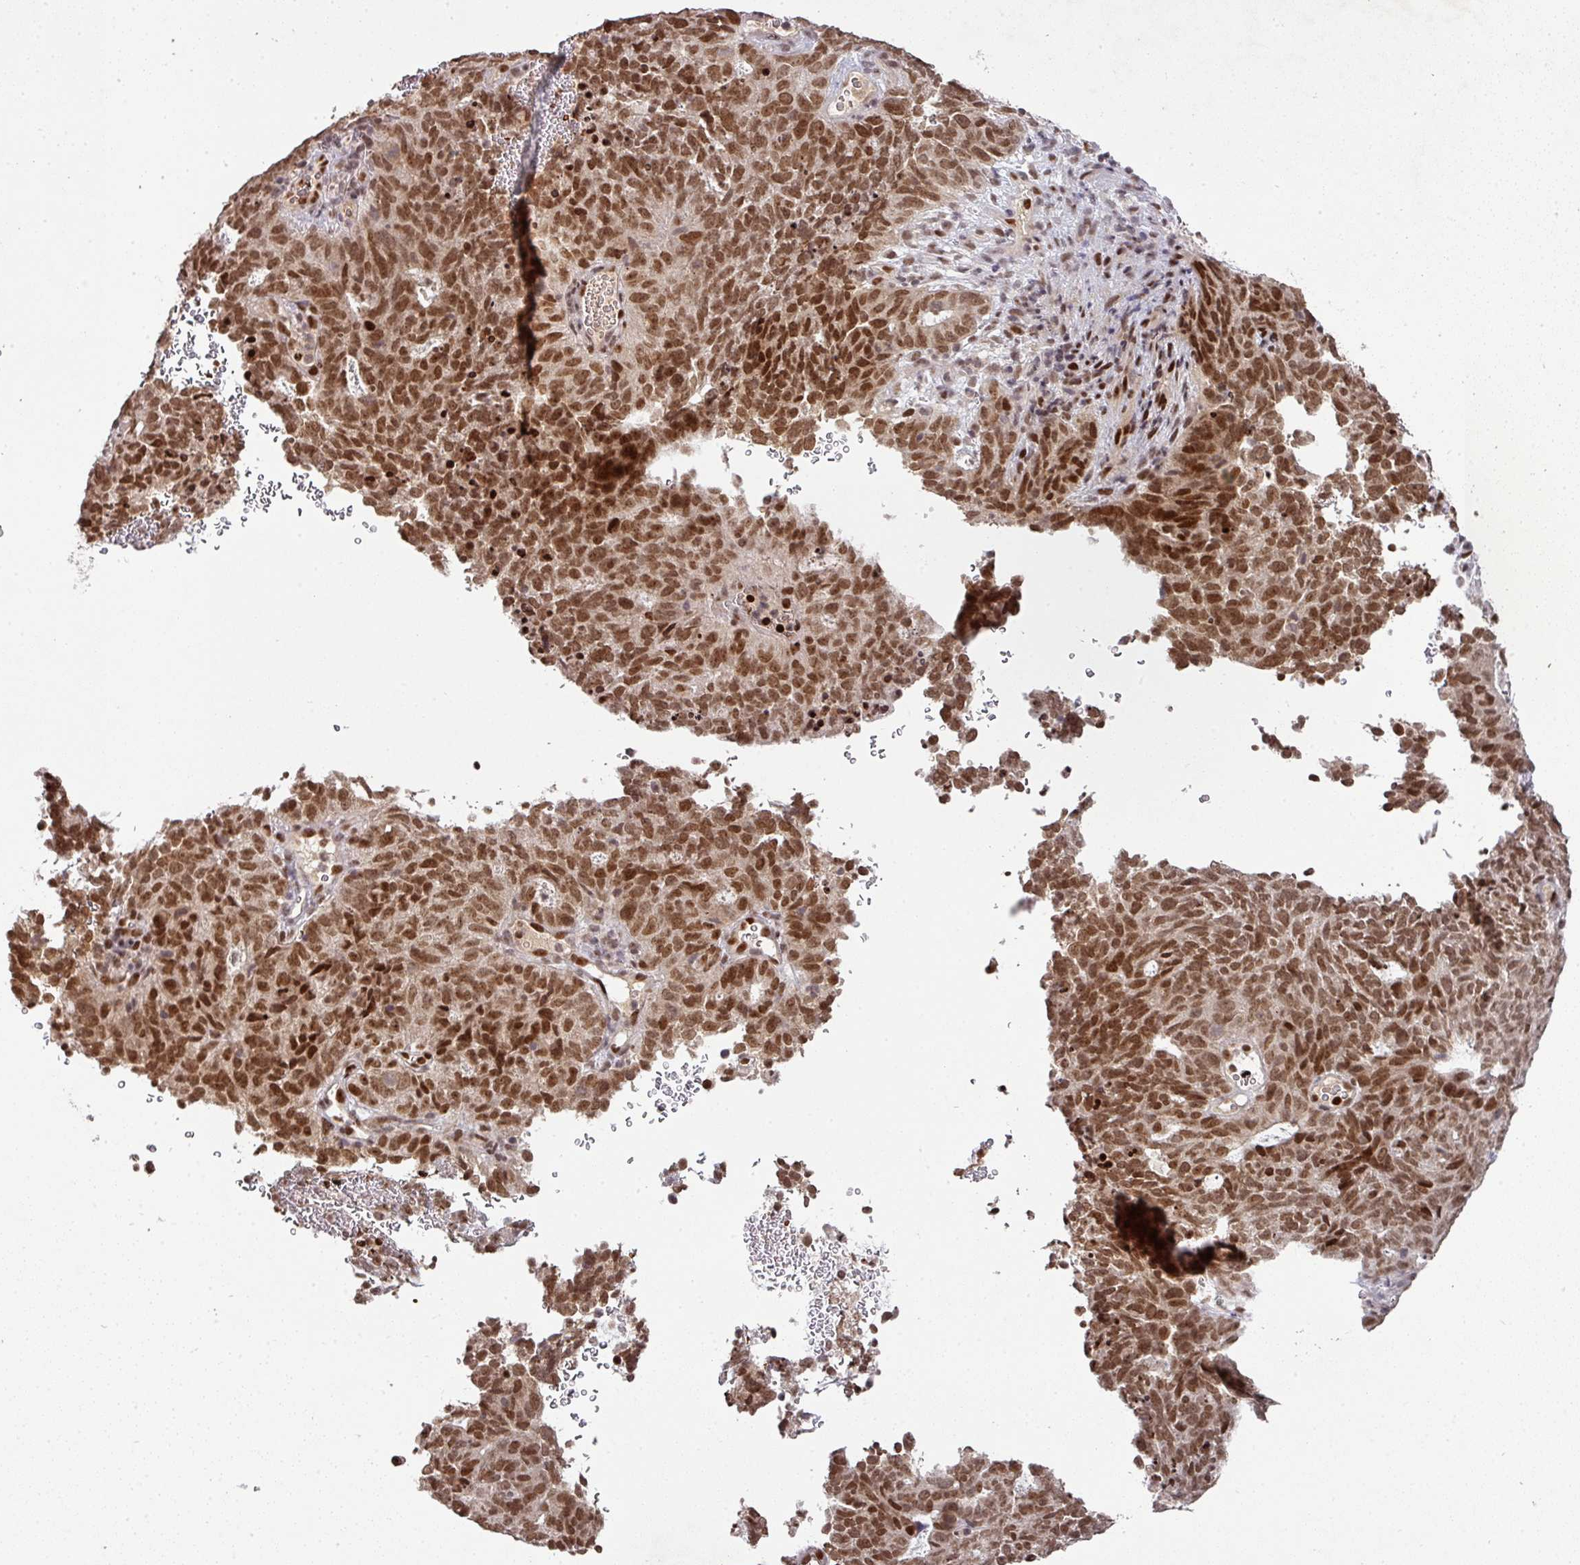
{"staining": {"intensity": "moderate", "quantity": ">75%", "location": "nuclear"}, "tissue": "cervical cancer", "cell_type": "Tumor cells", "image_type": "cancer", "snomed": [{"axis": "morphology", "description": "Adenocarcinoma, NOS"}, {"axis": "topography", "description": "Cervix"}], "caption": "Tumor cells reveal moderate nuclear staining in about >75% of cells in cervical cancer (adenocarcinoma).", "gene": "NEIL1", "patient": {"sex": "female", "age": 38}}